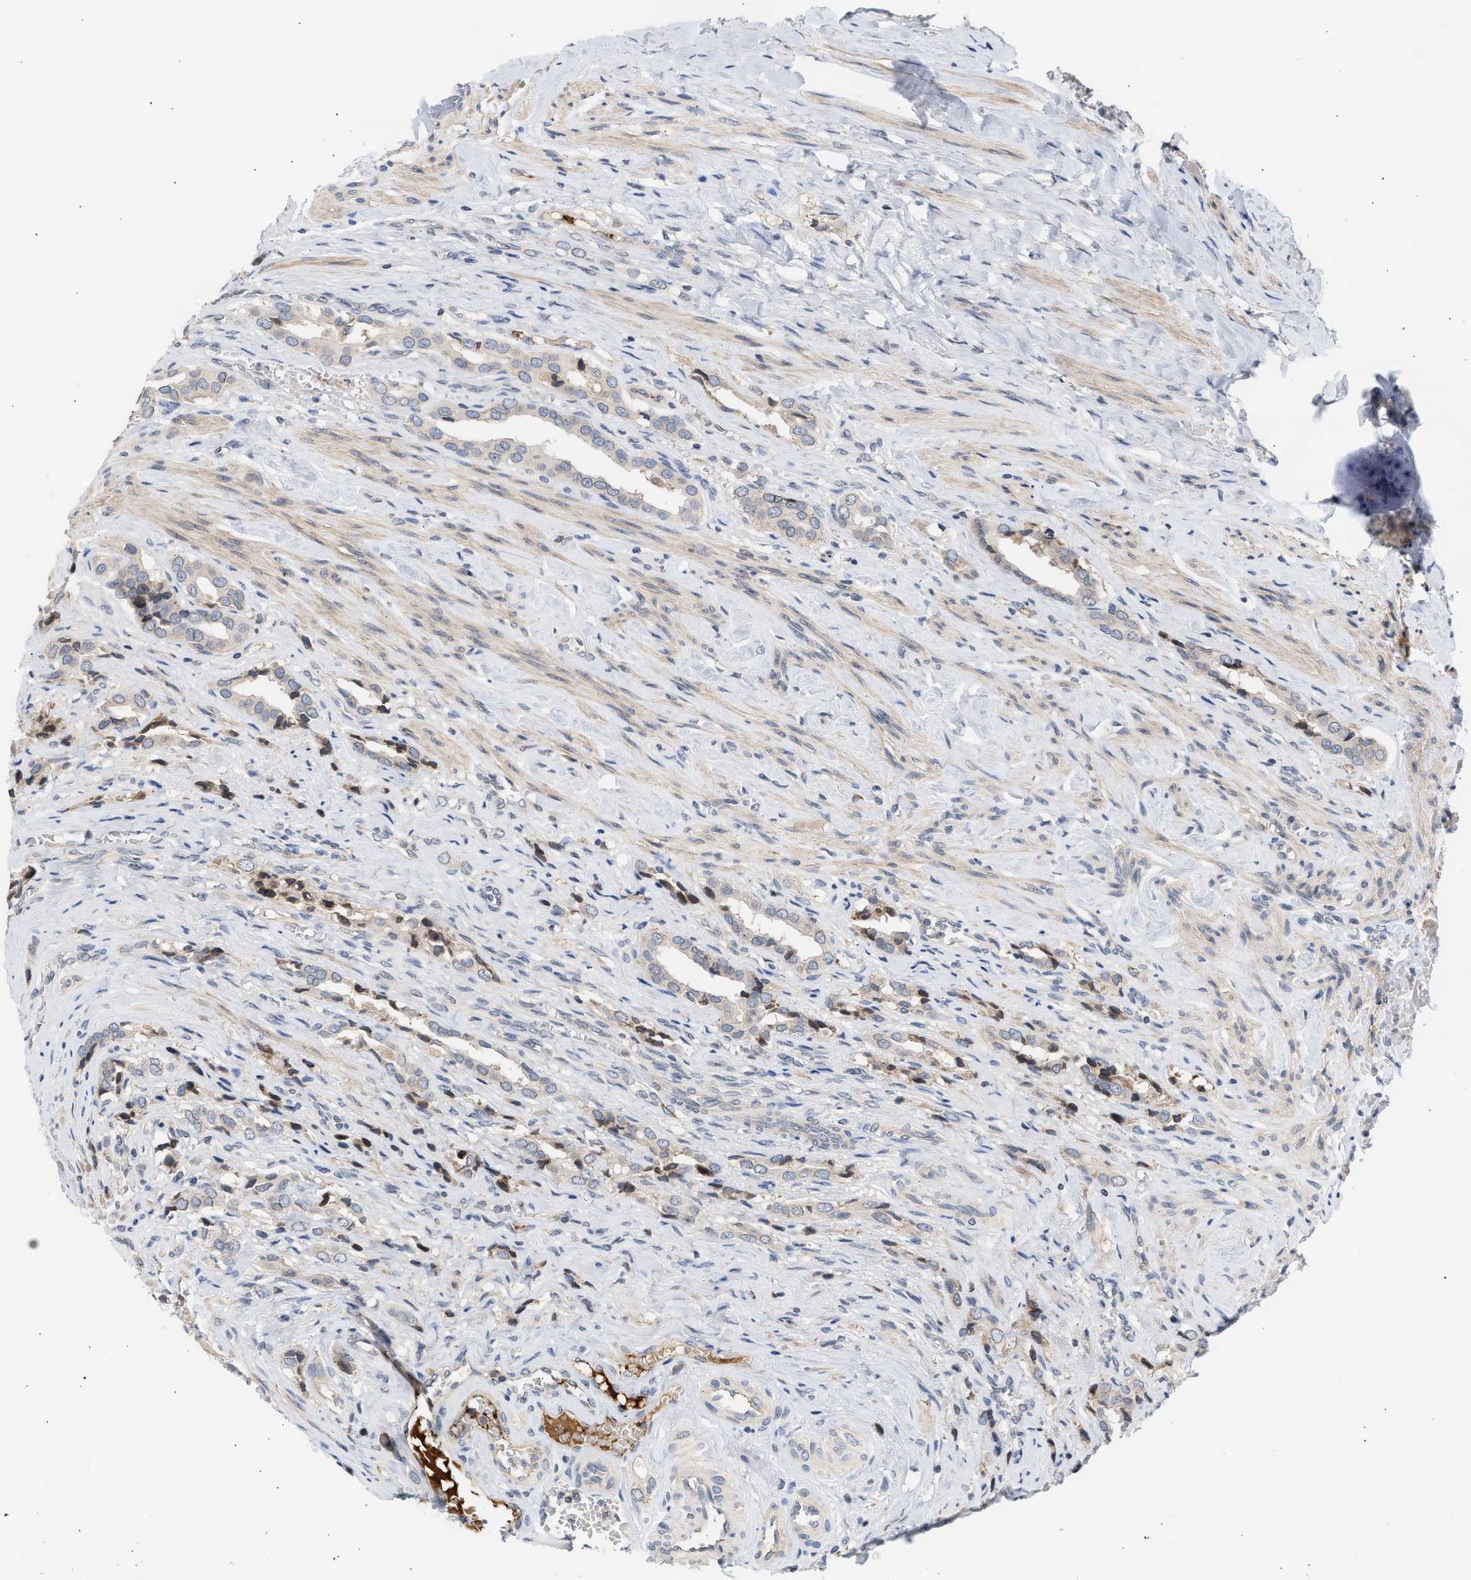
{"staining": {"intensity": "negative", "quantity": "none", "location": "none"}, "tissue": "prostate cancer", "cell_type": "Tumor cells", "image_type": "cancer", "snomed": [{"axis": "morphology", "description": "Adenocarcinoma, High grade"}, {"axis": "topography", "description": "Prostate"}], "caption": "Prostate high-grade adenocarcinoma stained for a protein using immunohistochemistry (IHC) demonstrates no positivity tumor cells.", "gene": "NUP62", "patient": {"sex": "male", "age": 52}}